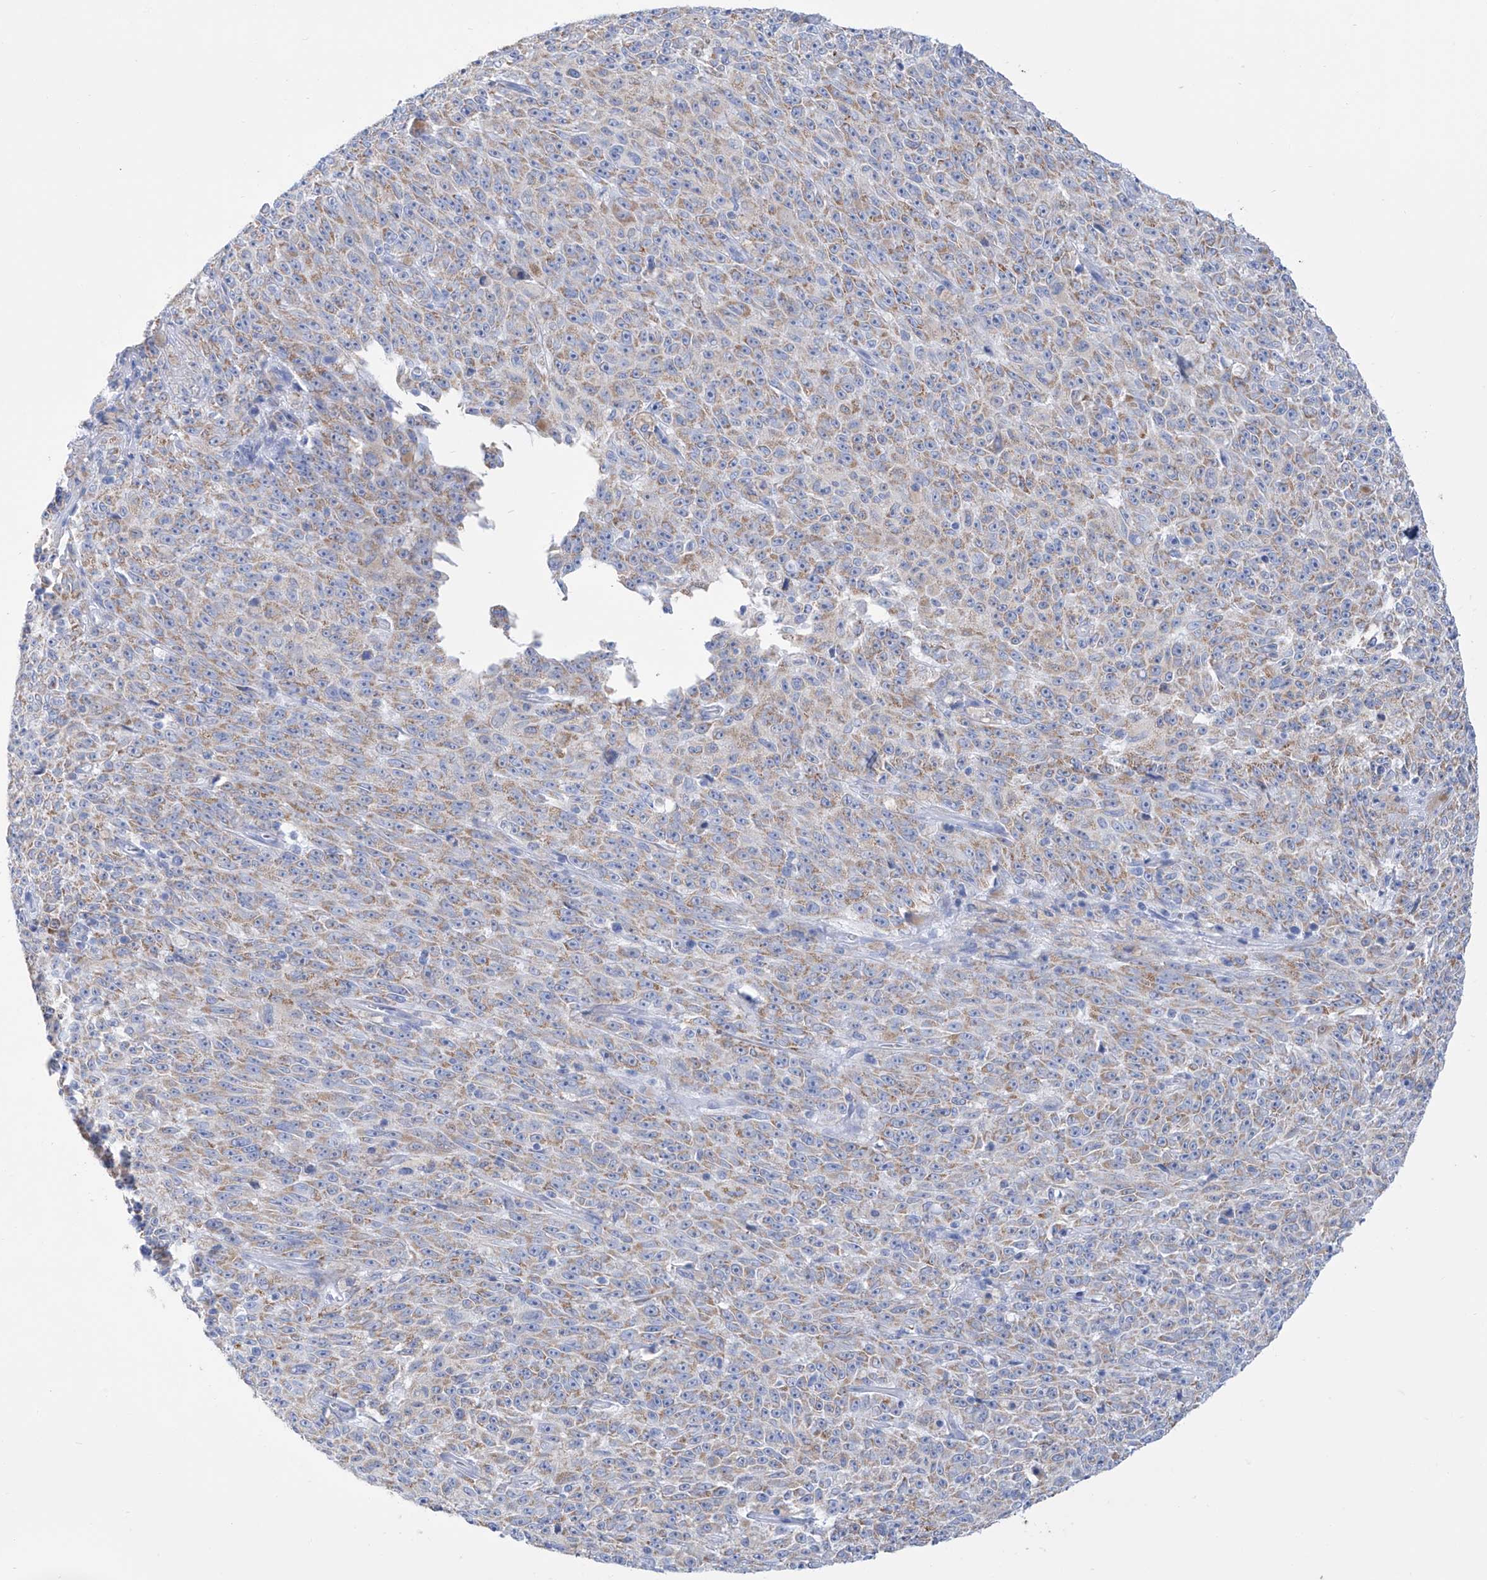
{"staining": {"intensity": "moderate", "quantity": ">75%", "location": "cytoplasmic/membranous"}, "tissue": "melanoma", "cell_type": "Tumor cells", "image_type": "cancer", "snomed": [{"axis": "morphology", "description": "Malignant melanoma, NOS"}, {"axis": "topography", "description": "Skin"}], "caption": "Brown immunohistochemical staining in melanoma reveals moderate cytoplasmic/membranous staining in approximately >75% of tumor cells.", "gene": "ALDH6A1", "patient": {"sex": "female", "age": 82}}